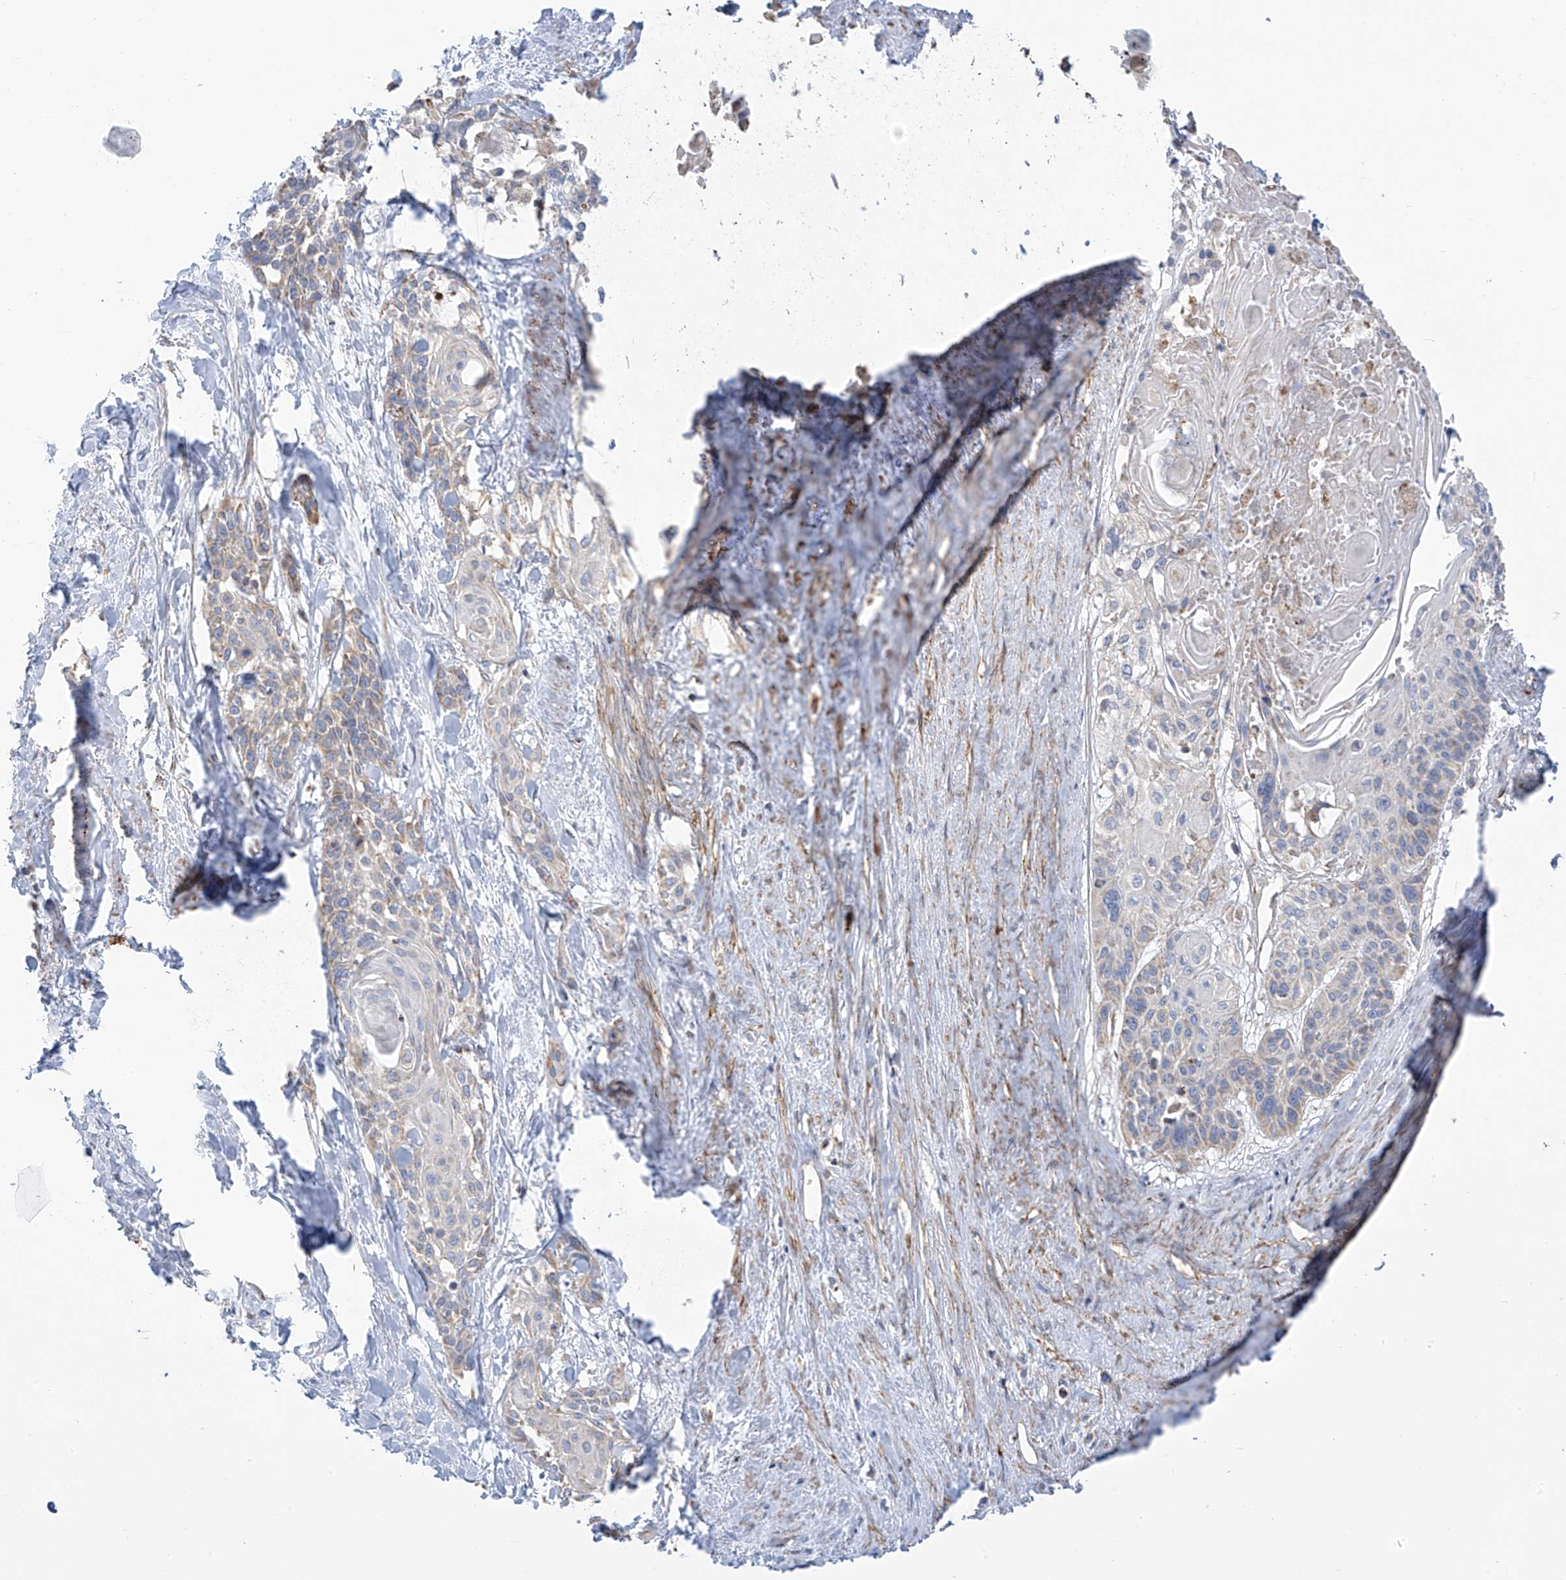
{"staining": {"intensity": "weak", "quantity": "<25%", "location": "cytoplasmic/membranous"}, "tissue": "cervical cancer", "cell_type": "Tumor cells", "image_type": "cancer", "snomed": [{"axis": "morphology", "description": "Squamous cell carcinoma, NOS"}, {"axis": "topography", "description": "Cervix"}], "caption": "Immunohistochemistry micrograph of neoplastic tissue: squamous cell carcinoma (cervical) stained with DAB (3,3'-diaminobenzidine) reveals no significant protein expression in tumor cells.", "gene": "ITM2B", "patient": {"sex": "female", "age": 57}}